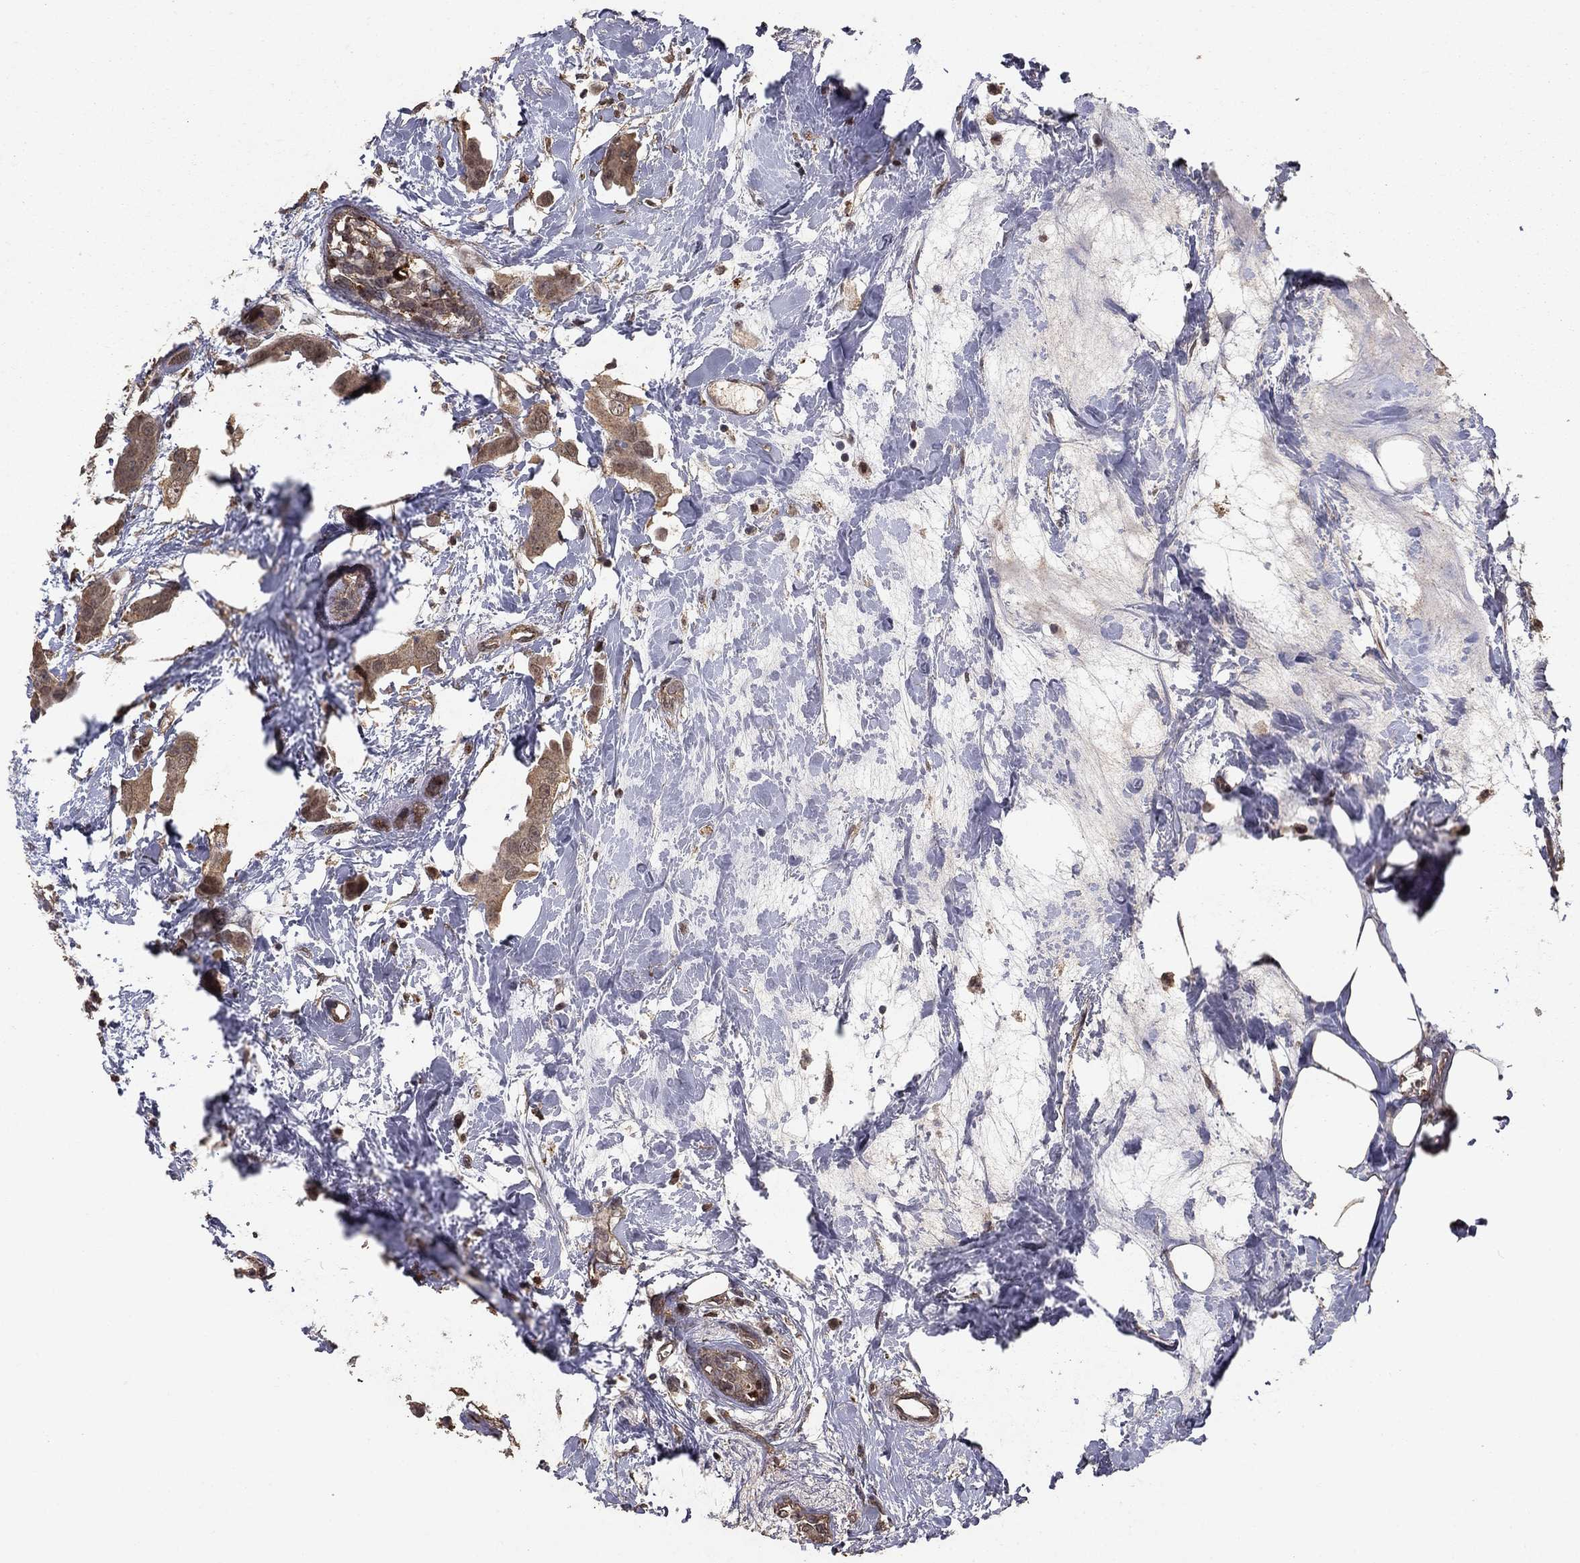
{"staining": {"intensity": "moderate", "quantity": ">75%", "location": "cytoplasmic/membranous"}, "tissue": "breast cancer", "cell_type": "Tumor cells", "image_type": "cancer", "snomed": [{"axis": "morphology", "description": "Duct carcinoma"}, {"axis": "topography", "description": "Breast"}], "caption": "Immunohistochemical staining of intraductal carcinoma (breast) exhibits medium levels of moderate cytoplasmic/membranous protein expression in about >75% of tumor cells.", "gene": "PRDM1", "patient": {"sex": "female", "age": 45}}